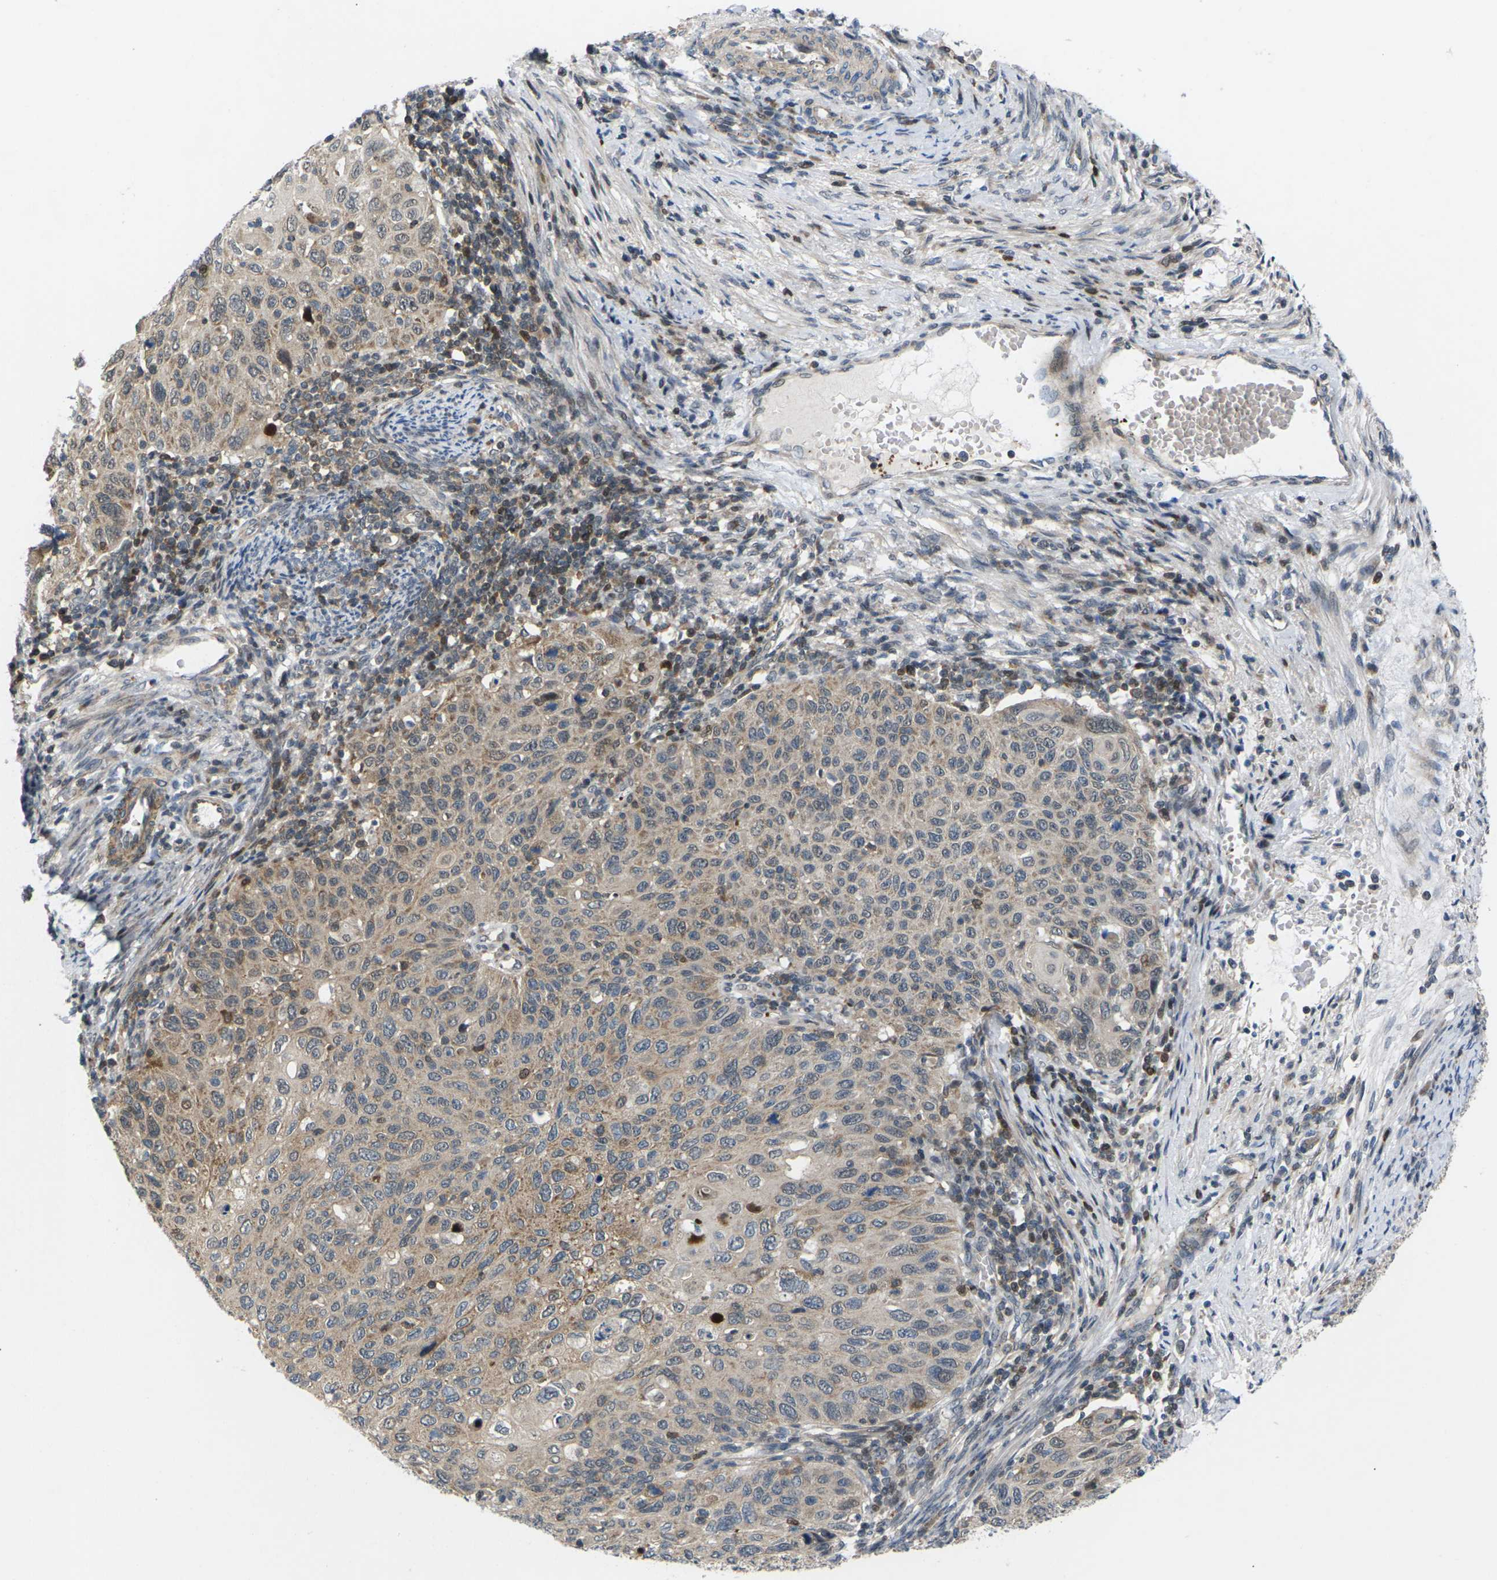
{"staining": {"intensity": "weak", "quantity": ">75%", "location": "cytoplasmic/membranous"}, "tissue": "cervical cancer", "cell_type": "Tumor cells", "image_type": "cancer", "snomed": [{"axis": "morphology", "description": "Squamous cell carcinoma, NOS"}, {"axis": "topography", "description": "Cervix"}], "caption": "Cervical cancer was stained to show a protein in brown. There is low levels of weak cytoplasmic/membranous positivity in about >75% of tumor cells.", "gene": "RPS6KA3", "patient": {"sex": "female", "age": 70}}